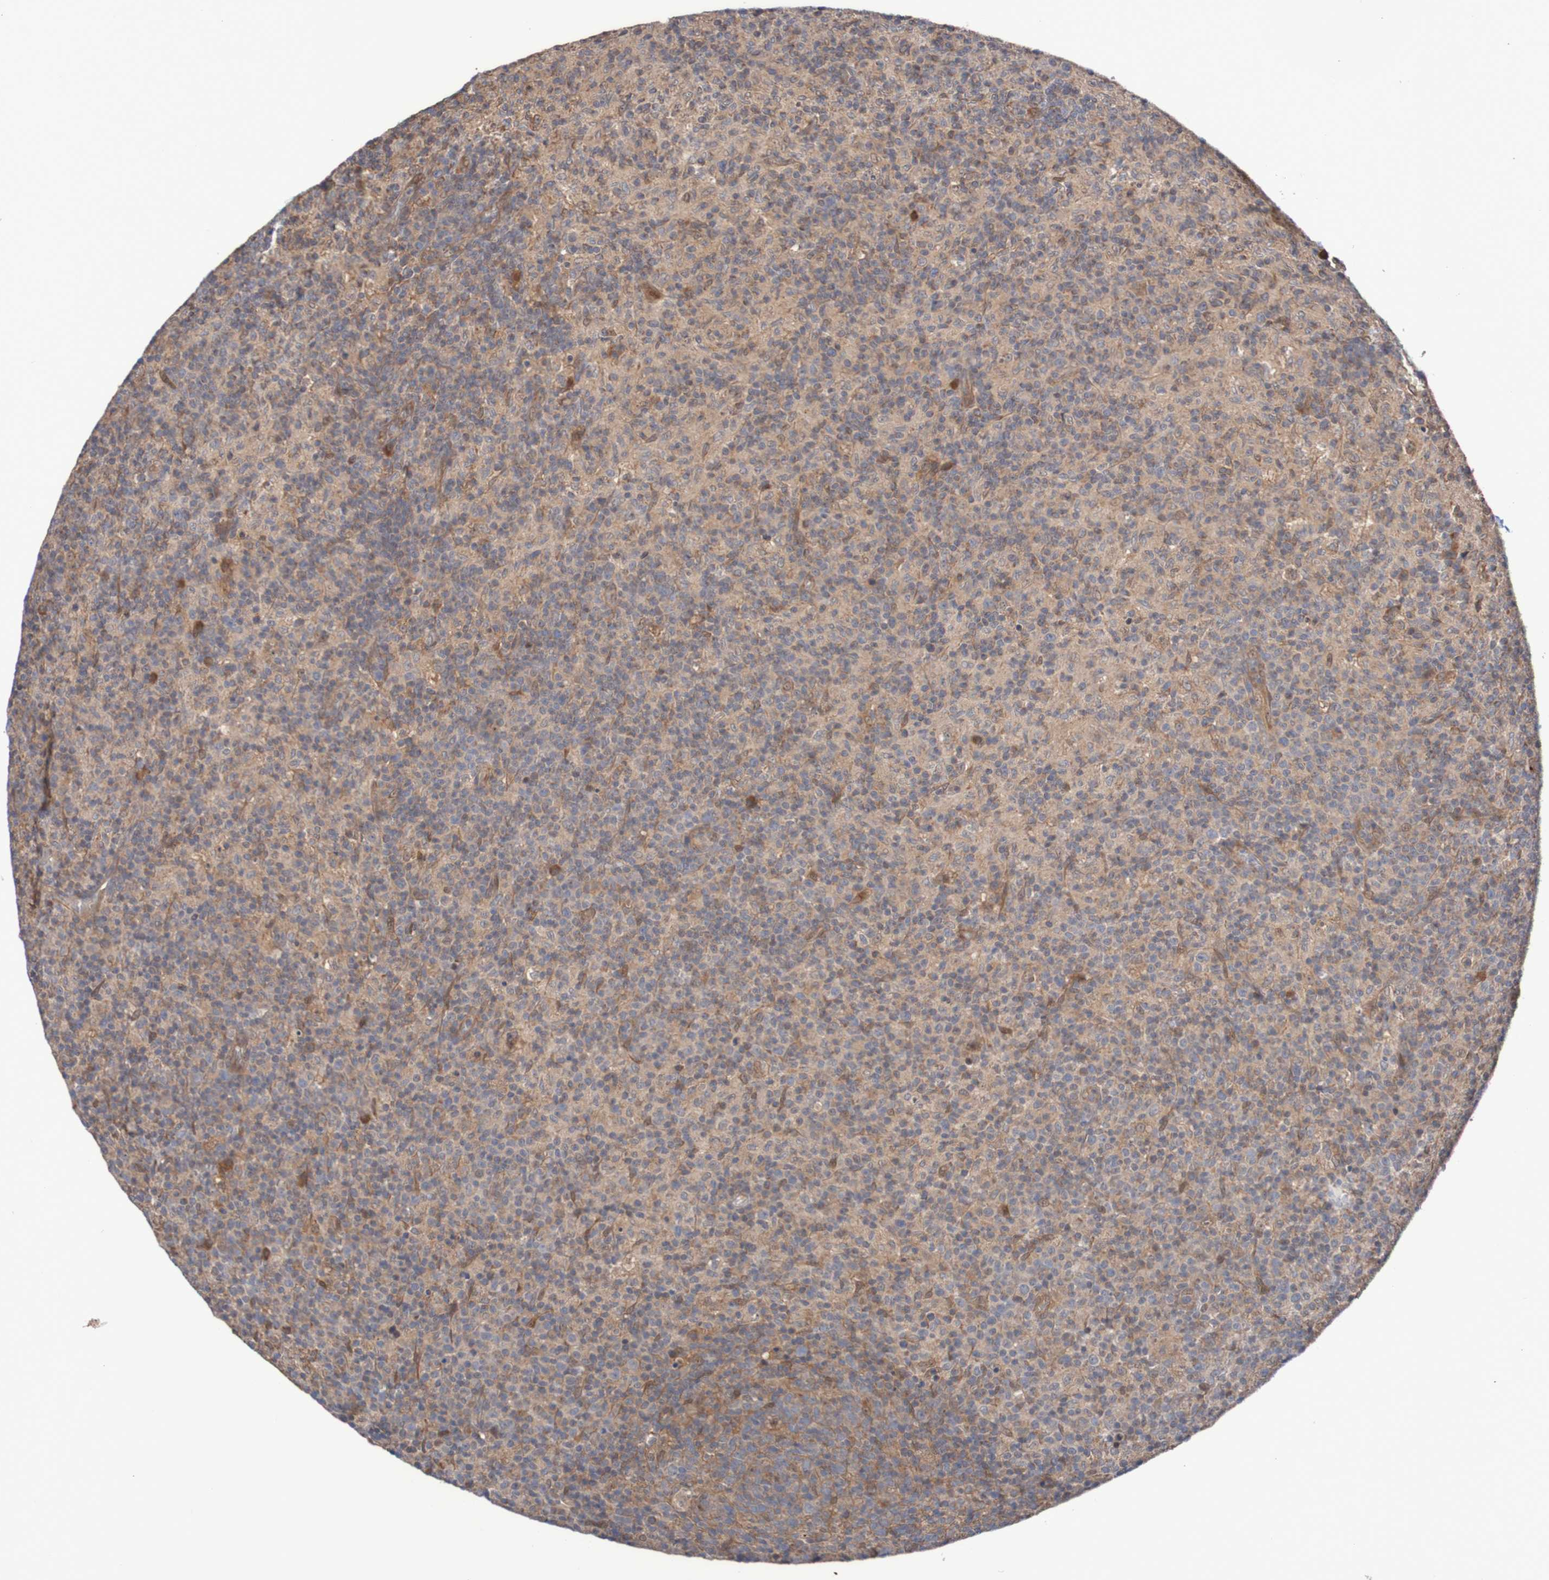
{"staining": {"intensity": "weak", "quantity": ">75%", "location": "cytoplasmic/membranous"}, "tissue": "lymph node", "cell_type": "Germinal center cells", "image_type": "normal", "snomed": [{"axis": "morphology", "description": "Normal tissue, NOS"}, {"axis": "morphology", "description": "Inflammation, NOS"}, {"axis": "topography", "description": "Lymph node"}], "caption": "About >75% of germinal center cells in unremarkable lymph node exhibit weak cytoplasmic/membranous protein expression as visualized by brown immunohistochemical staining.", "gene": "PHPT1", "patient": {"sex": "male", "age": 55}}